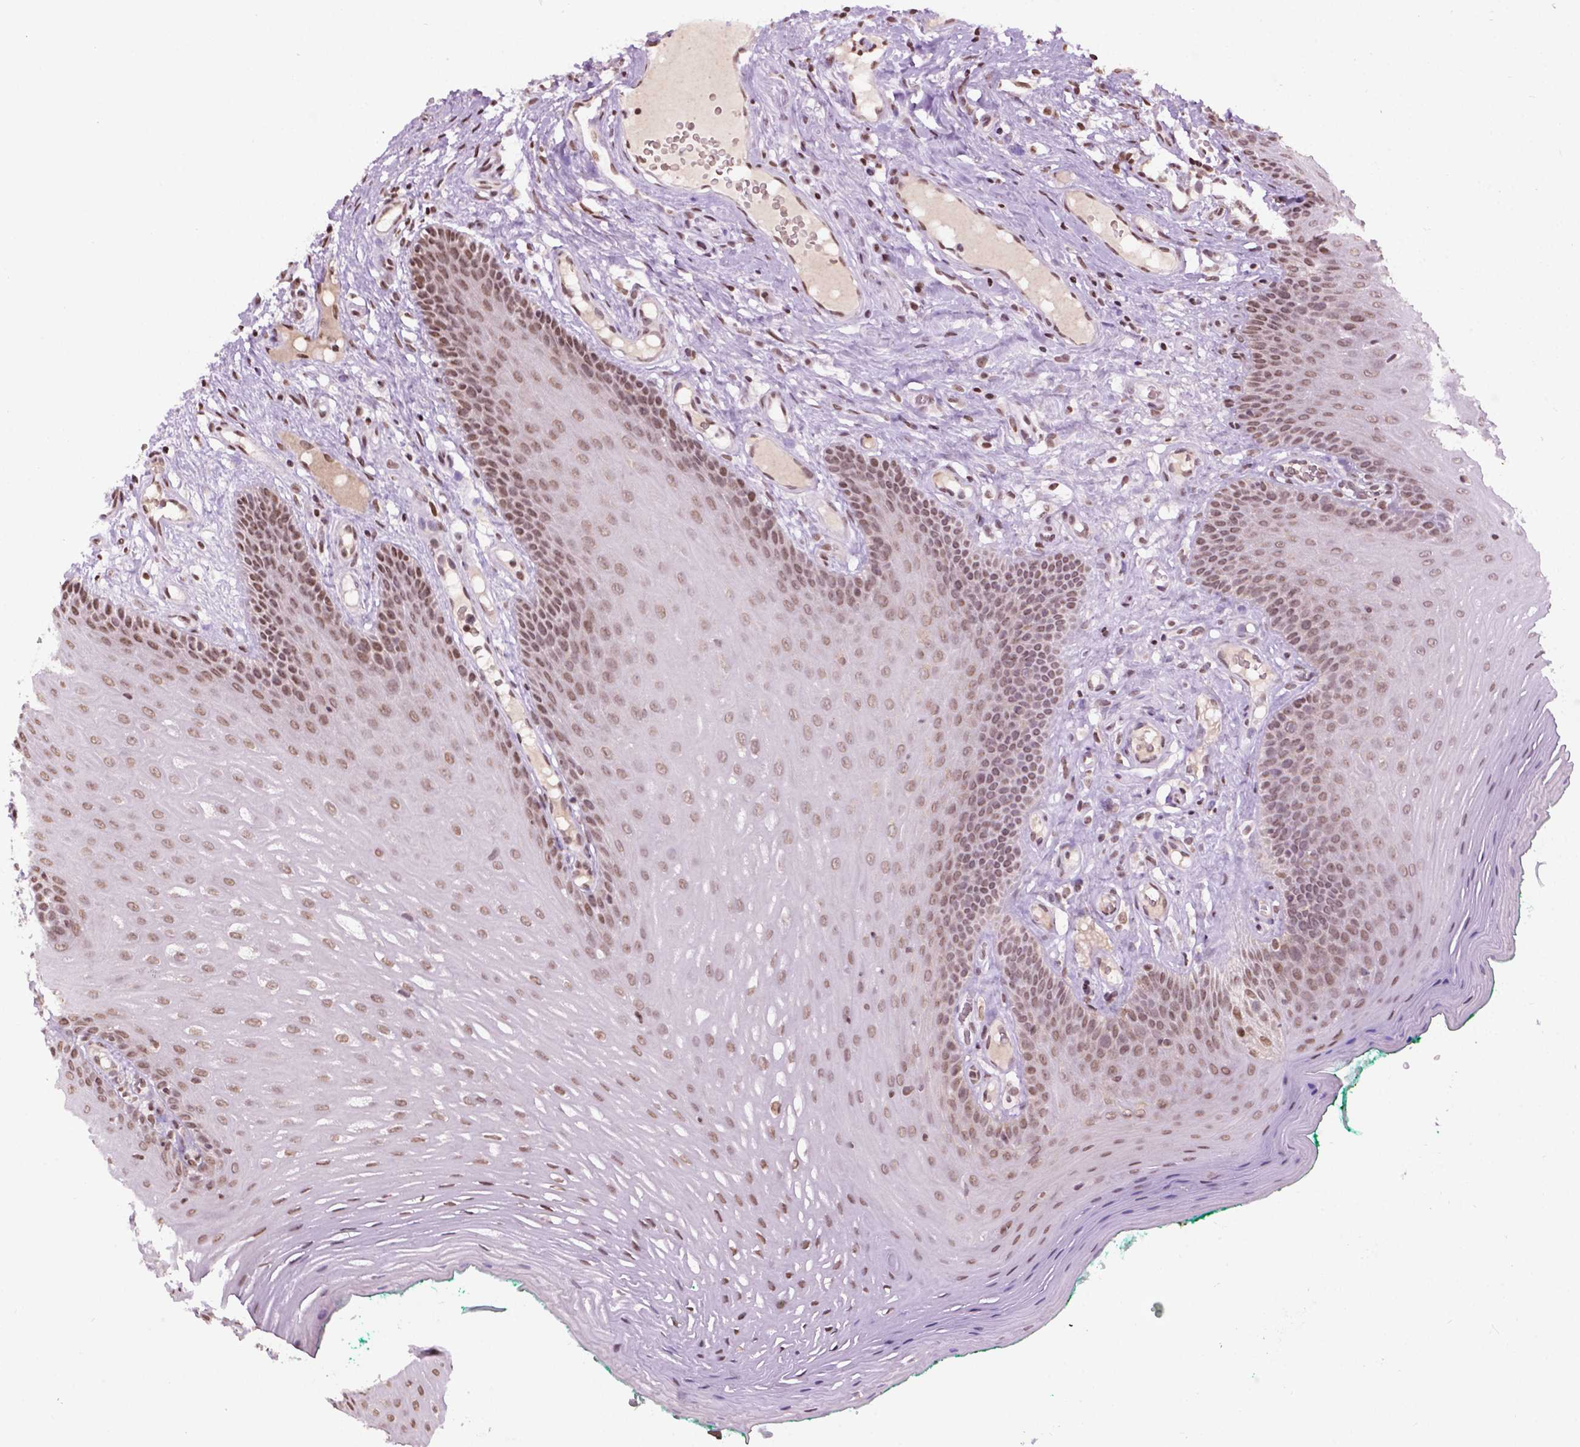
{"staining": {"intensity": "moderate", "quantity": ">75%", "location": "nuclear"}, "tissue": "oral mucosa", "cell_type": "Squamous epithelial cells", "image_type": "normal", "snomed": [{"axis": "morphology", "description": "Normal tissue, NOS"}, {"axis": "morphology", "description": "Squamous cell carcinoma, NOS"}, {"axis": "topography", "description": "Oral tissue"}, {"axis": "topography", "description": "Head-Neck"}], "caption": "Squamous epithelial cells reveal medium levels of moderate nuclear positivity in about >75% of cells in normal oral mucosa.", "gene": "COL23A1", "patient": {"sex": "male", "age": 78}}